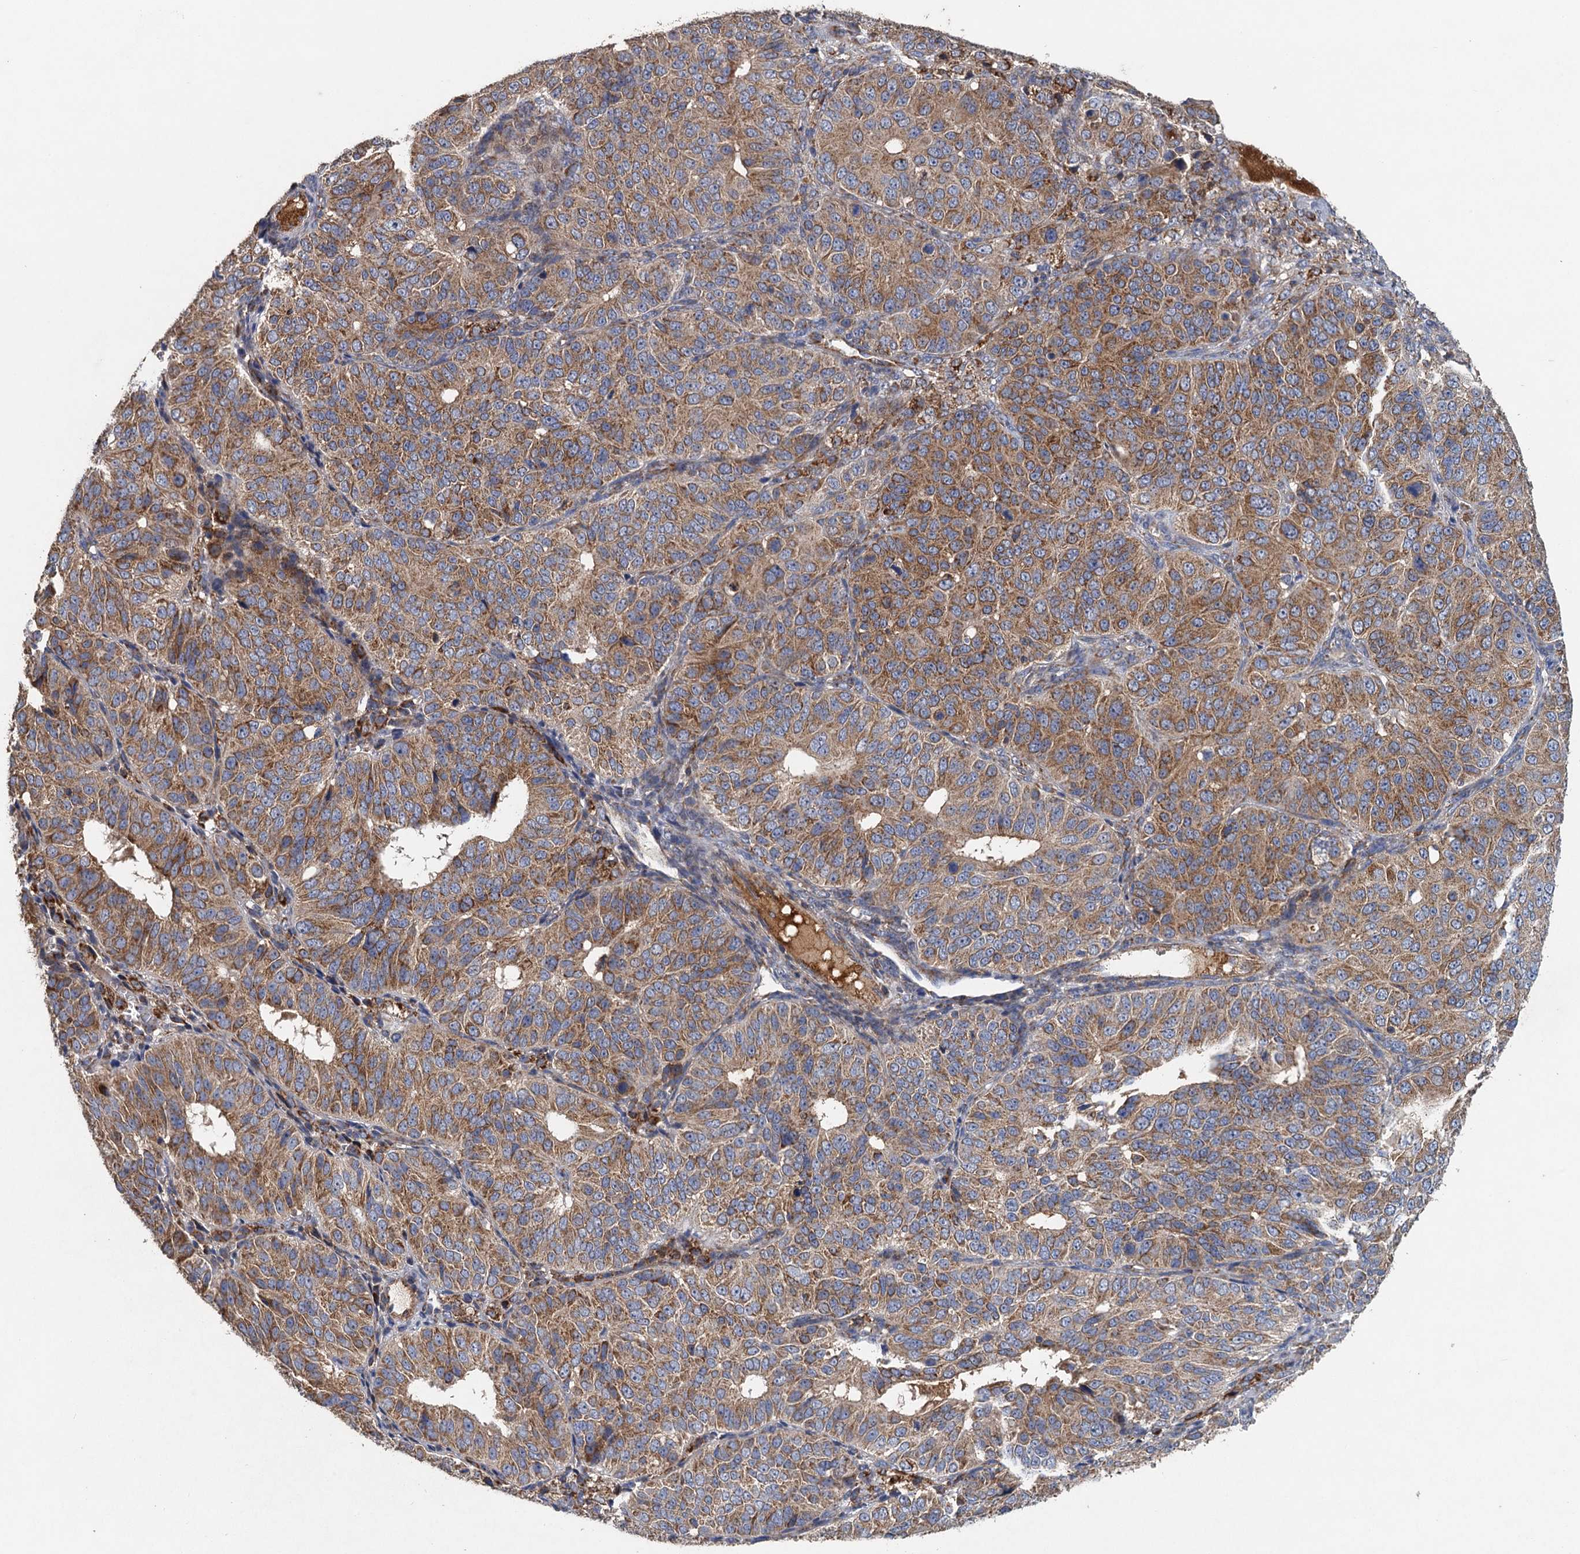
{"staining": {"intensity": "moderate", "quantity": ">75%", "location": "cytoplasmic/membranous"}, "tissue": "ovarian cancer", "cell_type": "Tumor cells", "image_type": "cancer", "snomed": [{"axis": "morphology", "description": "Carcinoma, endometroid"}, {"axis": "topography", "description": "Ovary"}], "caption": "Moderate cytoplasmic/membranous positivity is present in approximately >75% of tumor cells in ovarian cancer. (DAB IHC with brightfield microscopy, high magnification).", "gene": "BCS1L", "patient": {"sex": "female", "age": 51}}